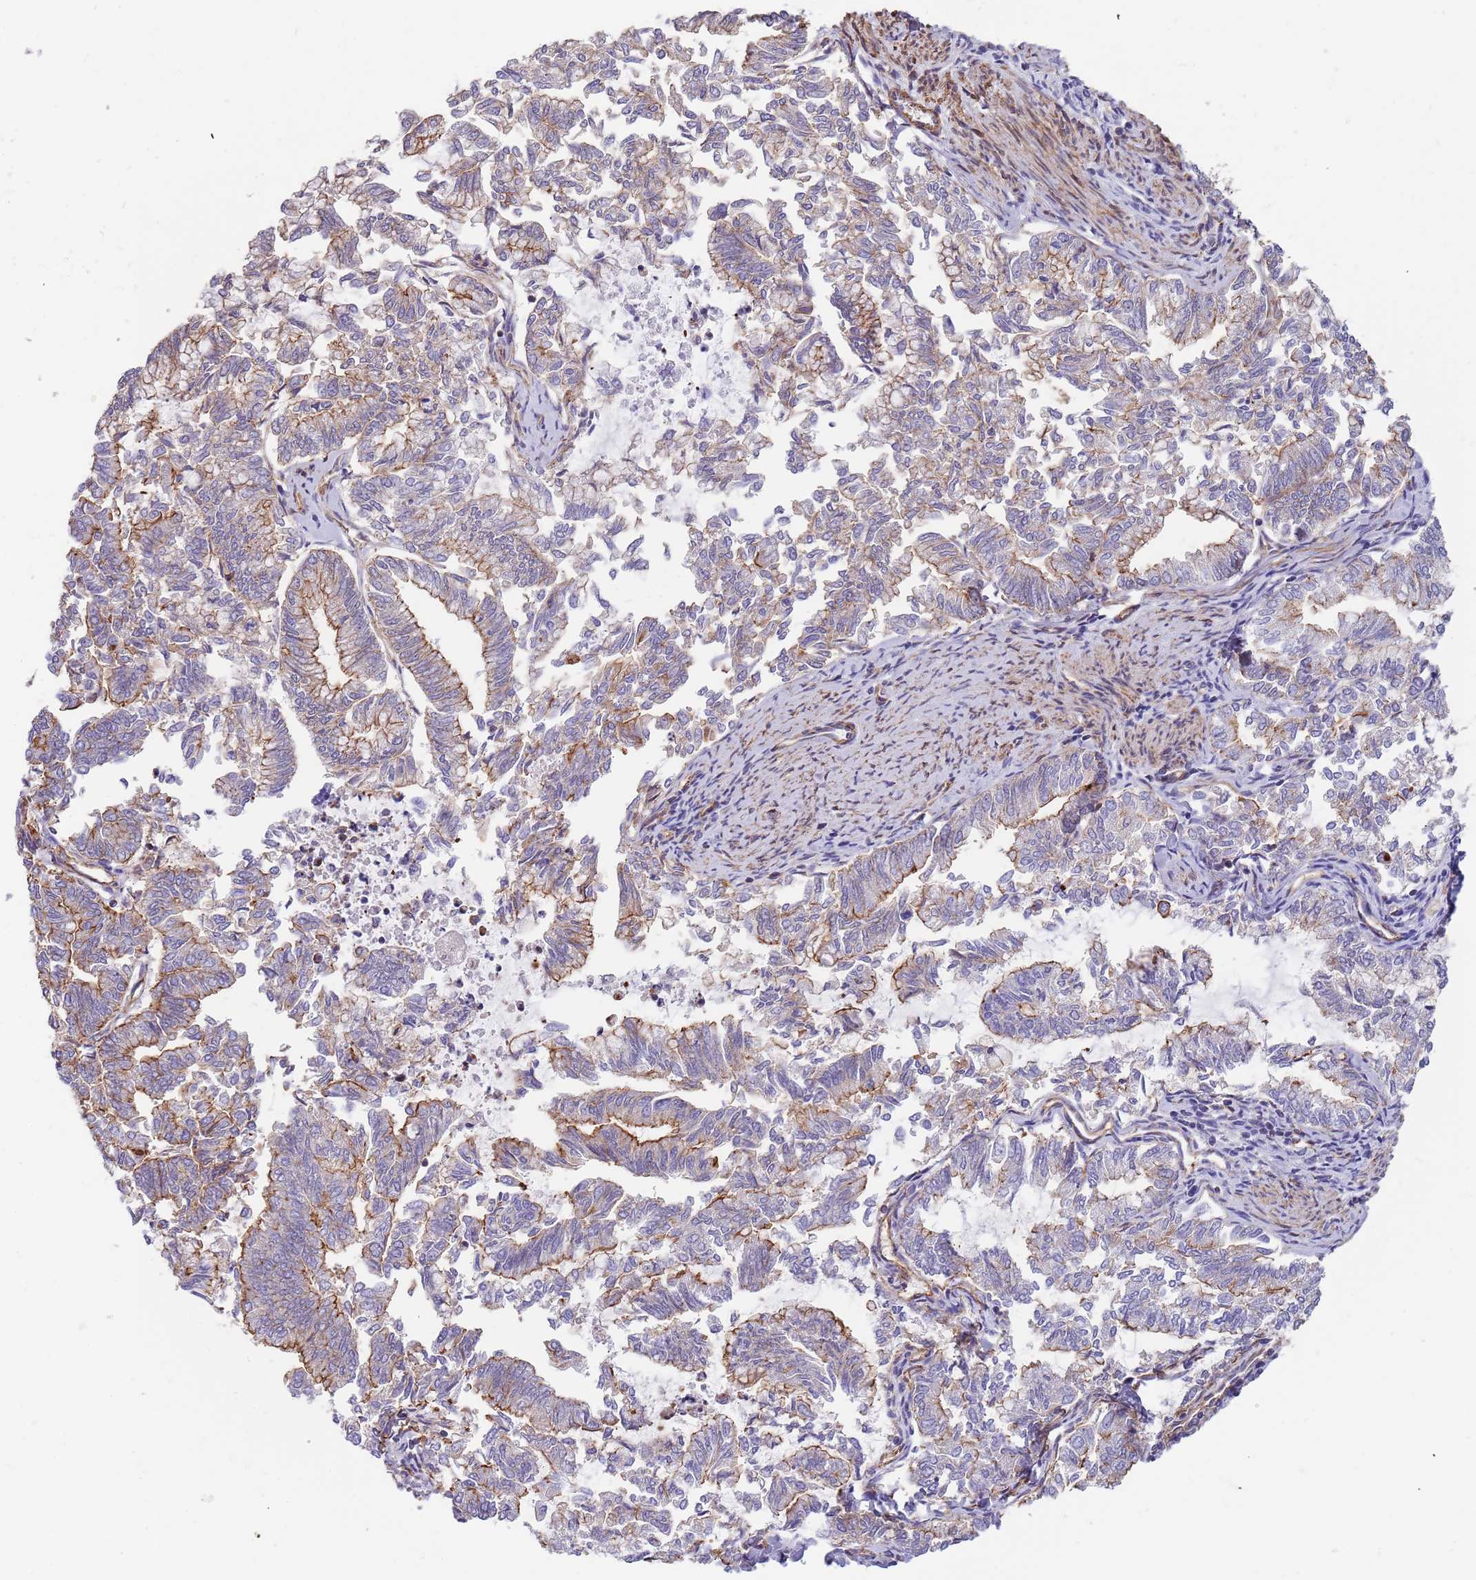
{"staining": {"intensity": "moderate", "quantity": "25%-75%", "location": "cytoplasmic/membranous"}, "tissue": "endometrial cancer", "cell_type": "Tumor cells", "image_type": "cancer", "snomed": [{"axis": "morphology", "description": "Adenocarcinoma, NOS"}, {"axis": "topography", "description": "Endometrium"}], "caption": "DAB (3,3'-diaminobenzidine) immunohistochemical staining of endometrial adenocarcinoma reveals moderate cytoplasmic/membranous protein staining in about 25%-75% of tumor cells. Nuclei are stained in blue.", "gene": "GFRAL", "patient": {"sex": "female", "age": 79}}